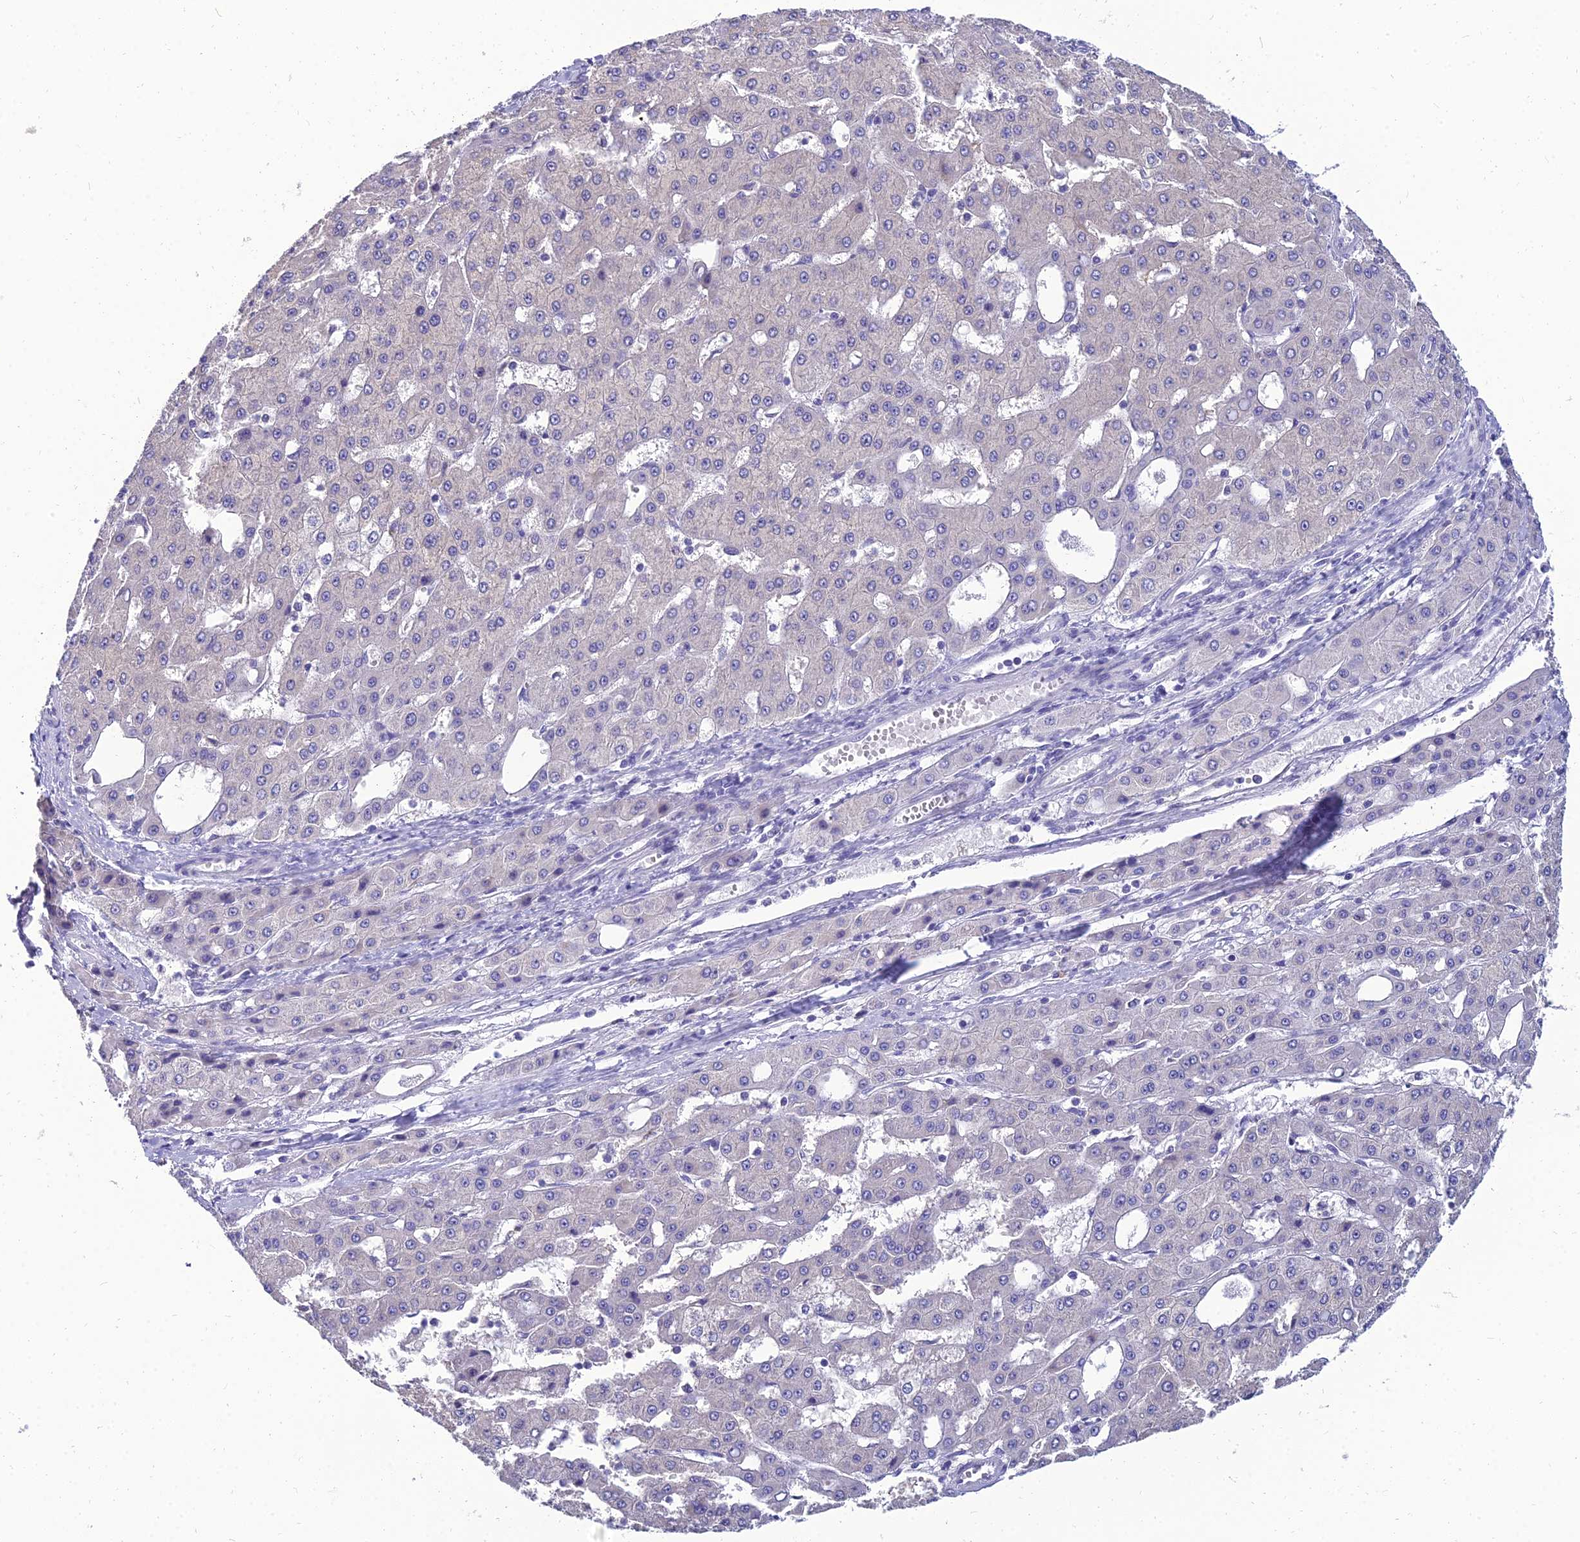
{"staining": {"intensity": "negative", "quantity": "none", "location": "none"}, "tissue": "liver cancer", "cell_type": "Tumor cells", "image_type": "cancer", "snomed": [{"axis": "morphology", "description": "Carcinoma, Hepatocellular, NOS"}, {"axis": "topography", "description": "Liver"}], "caption": "This is a photomicrograph of IHC staining of hepatocellular carcinoma (liver), which shows no positivity in tumor cells. (DAB immunohistochemistry with hematoxylin counter stain).", "gene": "NPY", "patient": {"sex": "male", "age": 47}}